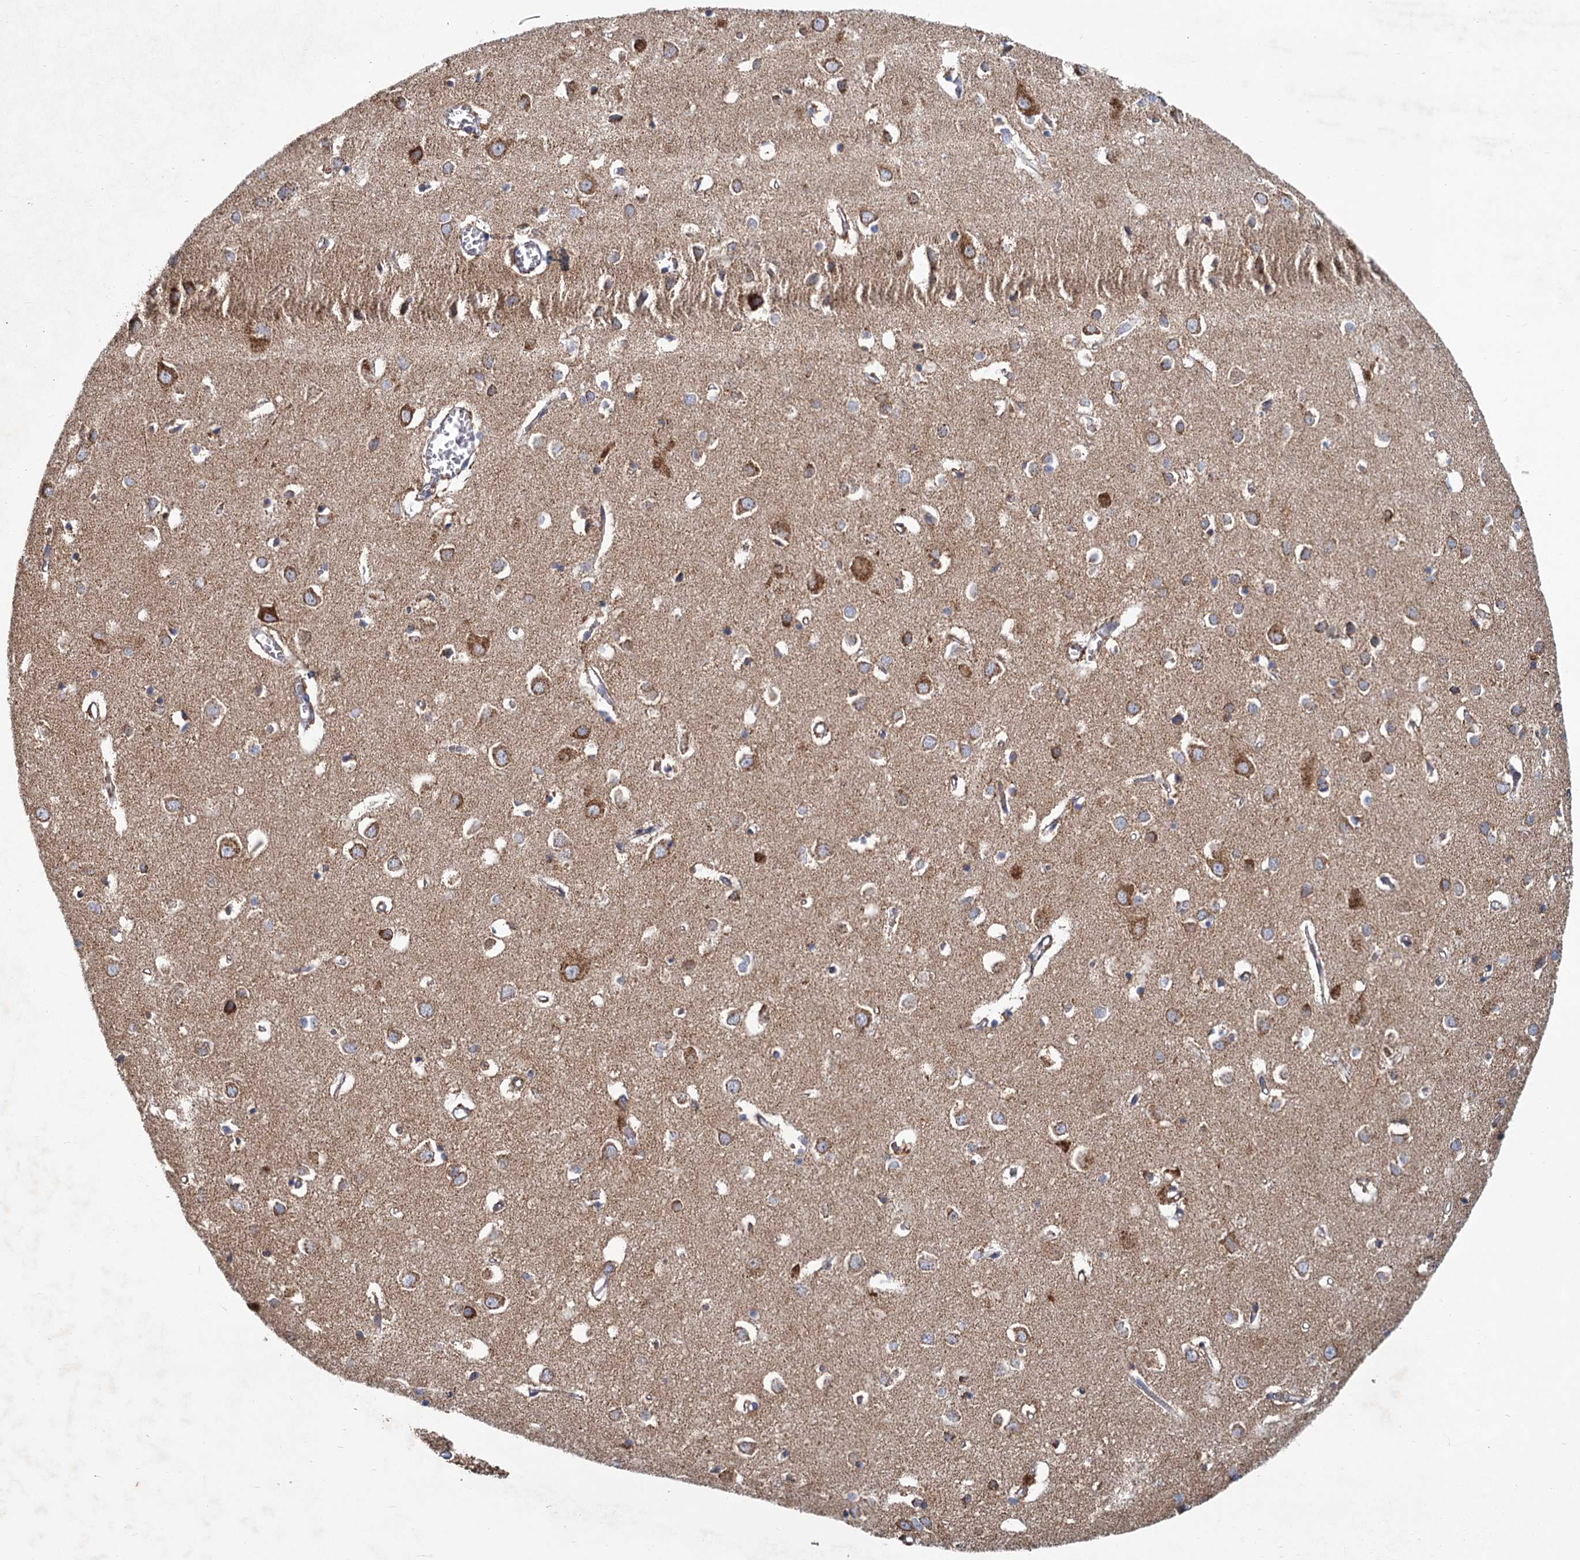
{"staining": {"intensity": "moderate", "quantity": ">75%", "location": "cytoplasmic/membranous"}, "tissue": "cerebral cortex", "cell_type": "Endothelial cells", "image_type": "normal", "snomed": [{"axis": "morphology", "description": "Normal tissue, NOS"}, {"axis": "topography", "description": "Cerebral cortex"}], "caption": "Human cerebral cortex stained with a protein marker displays moderate staining in endothelial cells.", "gene": "NDUFC2", "patient": {"sex": "female", "age": 64}}